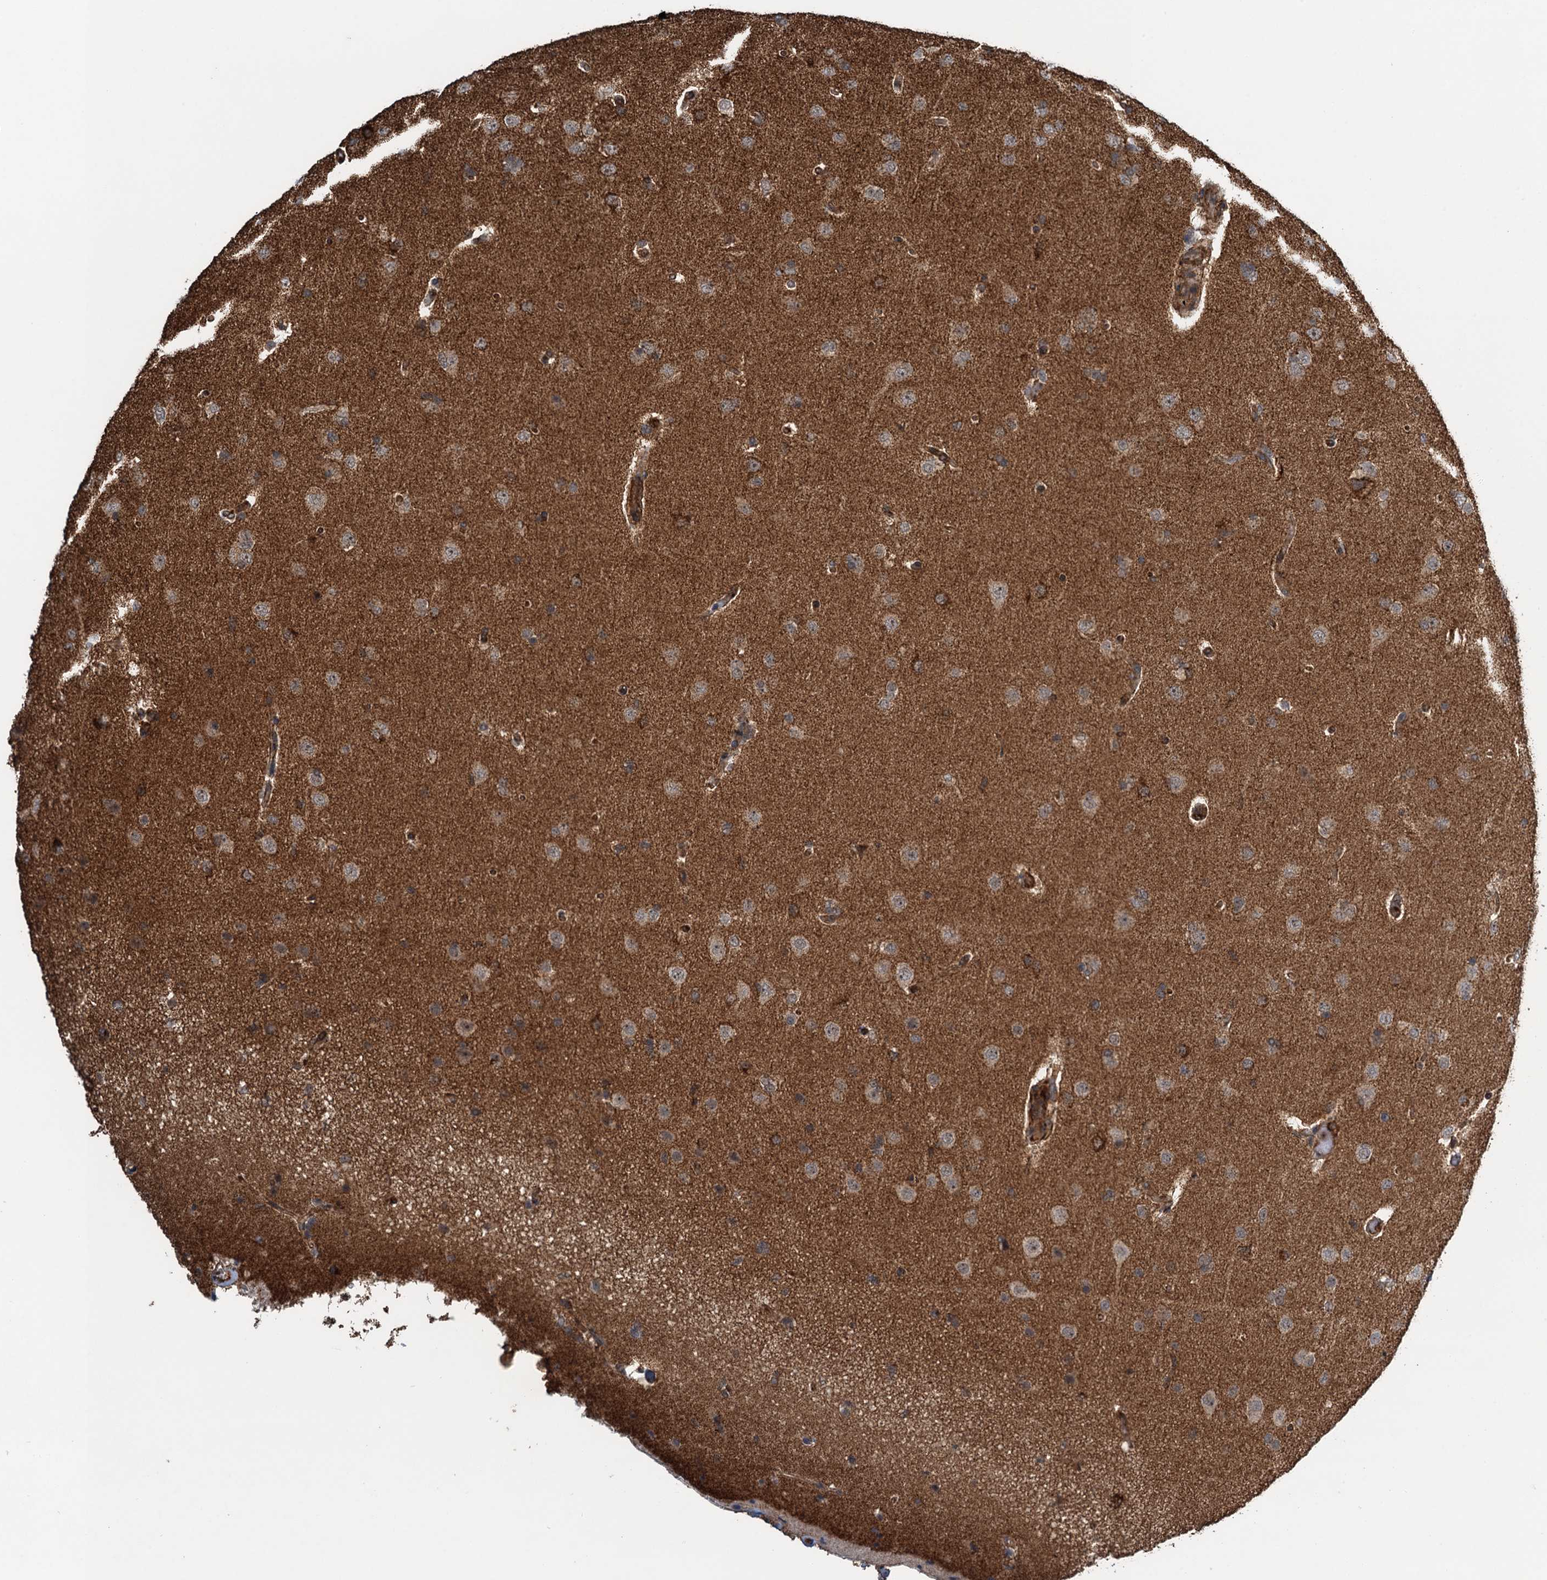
{"staining": {"intensity": "weak", "quantity": ">75%", "location": "cytoplasmic/membranous"}, "tissue": "glioma", "cell_type": "Tumor cells", "image_type": "cancer", "snomed": [{"axis": "morphology", "description": "Glioma, malignant, High grade"}, {"axis": "topography", "description": "Brain"}], "caption": "Weak cytoplasmic/membranous staining for a protein is identified in about >75% of tumor cells of malignant glioma (high-grade) using immunohistochemistry (IHC).", "gene": "WHAMM", "patient": {"sex": "male", "age": 72}}